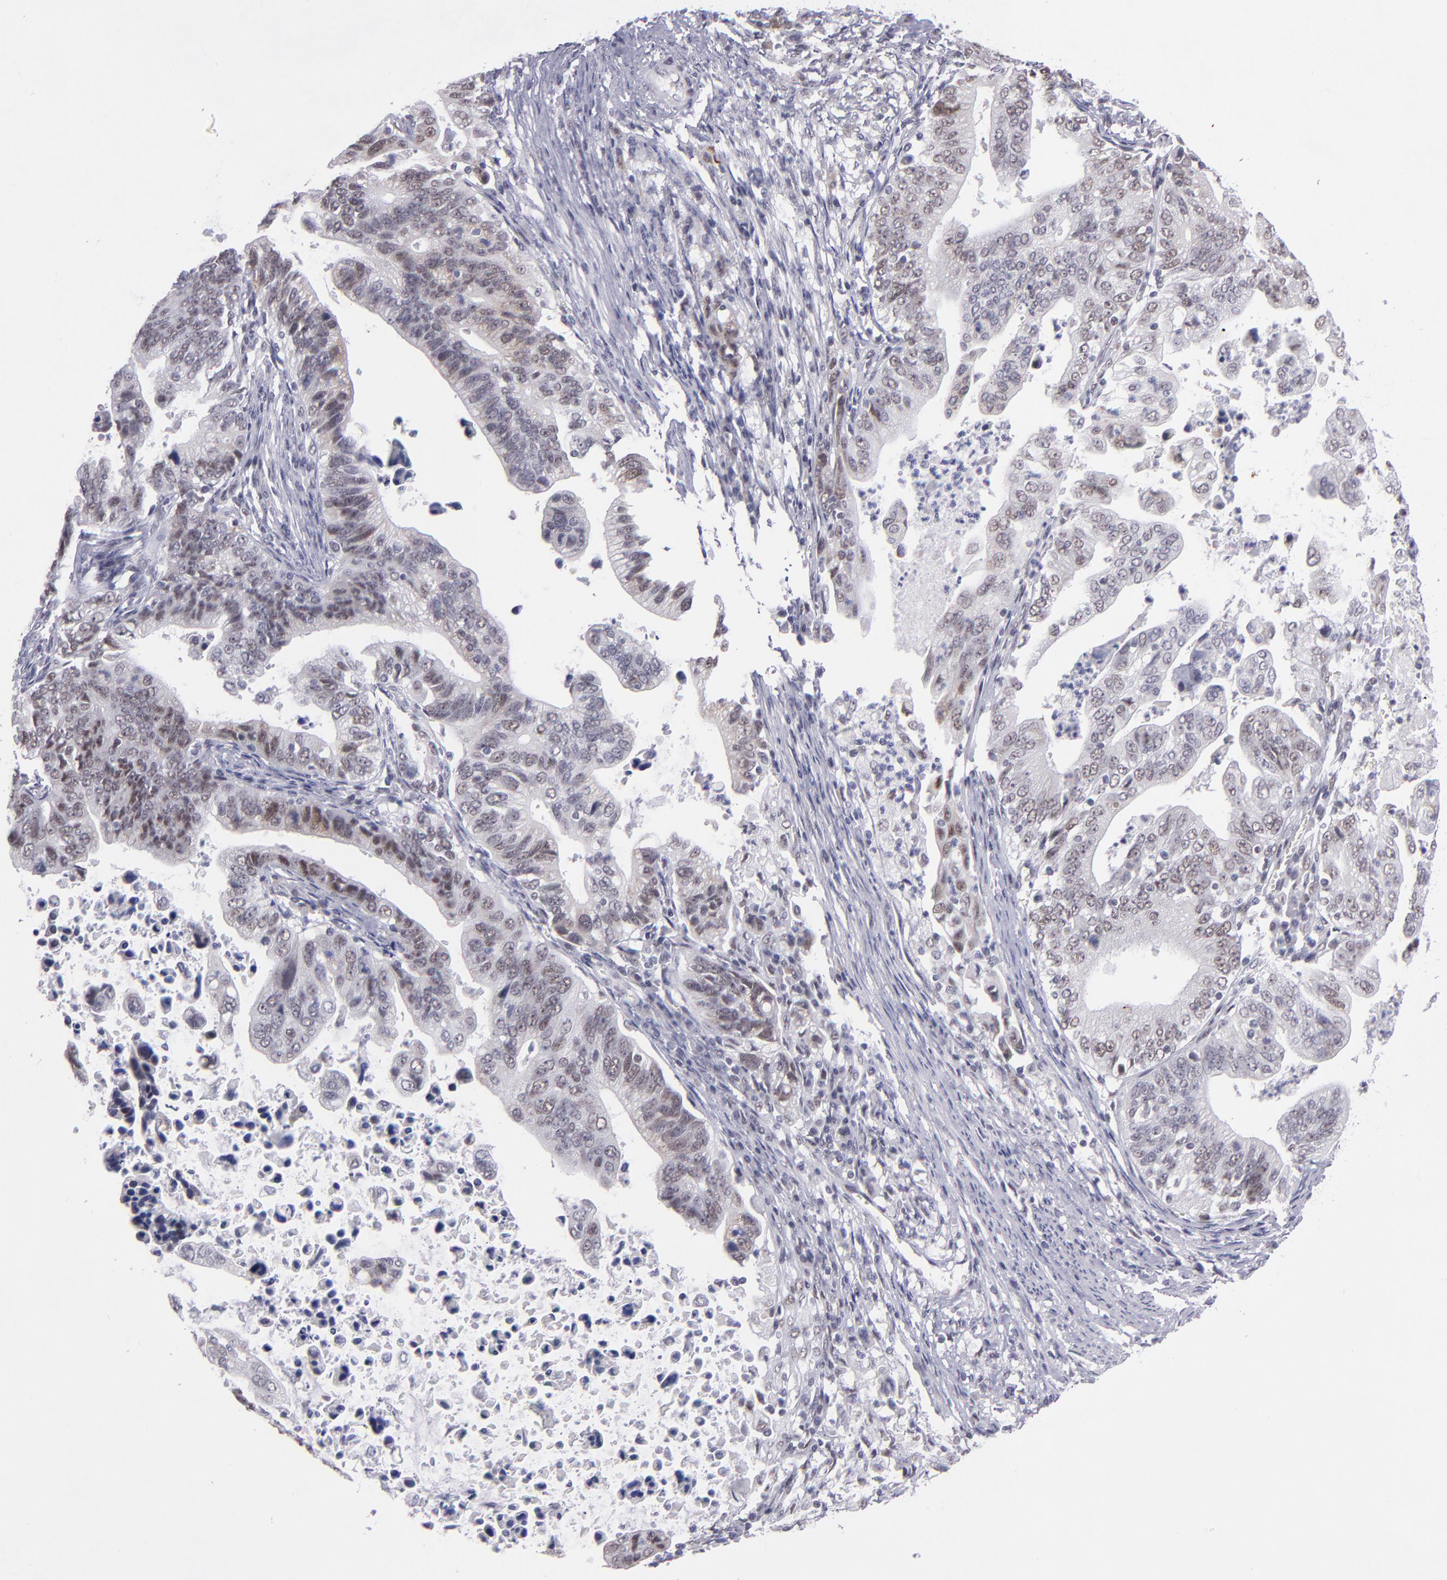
{"staining": {"intensity": "moderate", "quantity": ">75%", "location": "cytoplasmic/membranous,nuclear"}, "tissue": "stomach cancer", "cell_type": "Tumor cells", "image_type": "cancer", "snomed": [{"axis": "morphology", "description": "Adenocarcinoma, NOS"}, {"axis": "topography", "description": "Stomach, upper"}], "caption": "Immunohistochemical staining of human stomach cancer (adenocarcinoma) shows moderate cytoplasmic/membranous and nuclear protein expression in approximately >75% of tumor cells.", "gene": "OTUB2", "patient": {"sex": "female", "age": 50}}